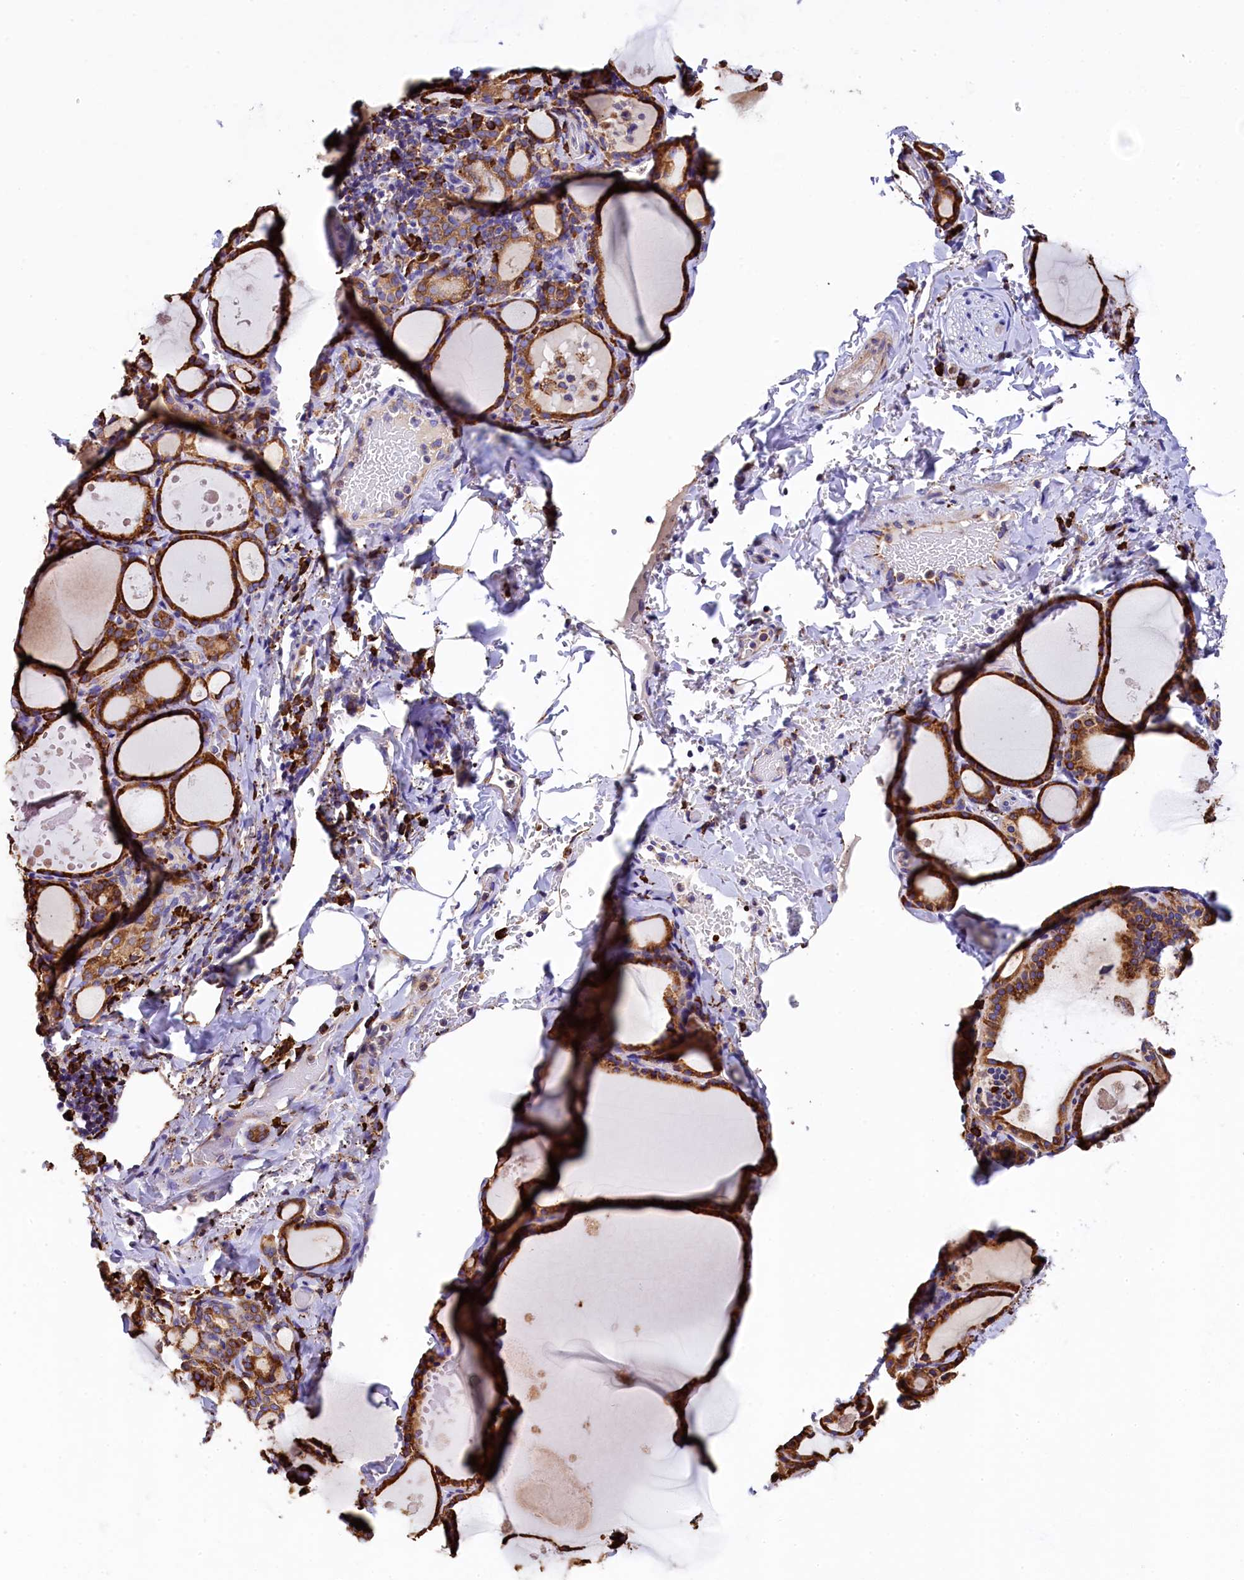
{"staining": {"intensity": "strong", "quantity": ">75%", "location": "cytoplasmic/membranous"}, "tissue": "thyroid gland", "cell_type": "Glandular cells", "image_type": "normal", "snomed": [{"axis": "morphology", "description": "Normal tissue, NOS"}, {"axis": "topography", "description": "Thyroid gland"}], "caption": "Thyroid gland stained for a protein demonstrates strong cytoplasmic/membranous positivity in glandular cells. The protein of interest is shown in brown color, while the nuclei are stained blue.", "gene": "CAPS2", "patient": {"sex": "male", "age": 56}}